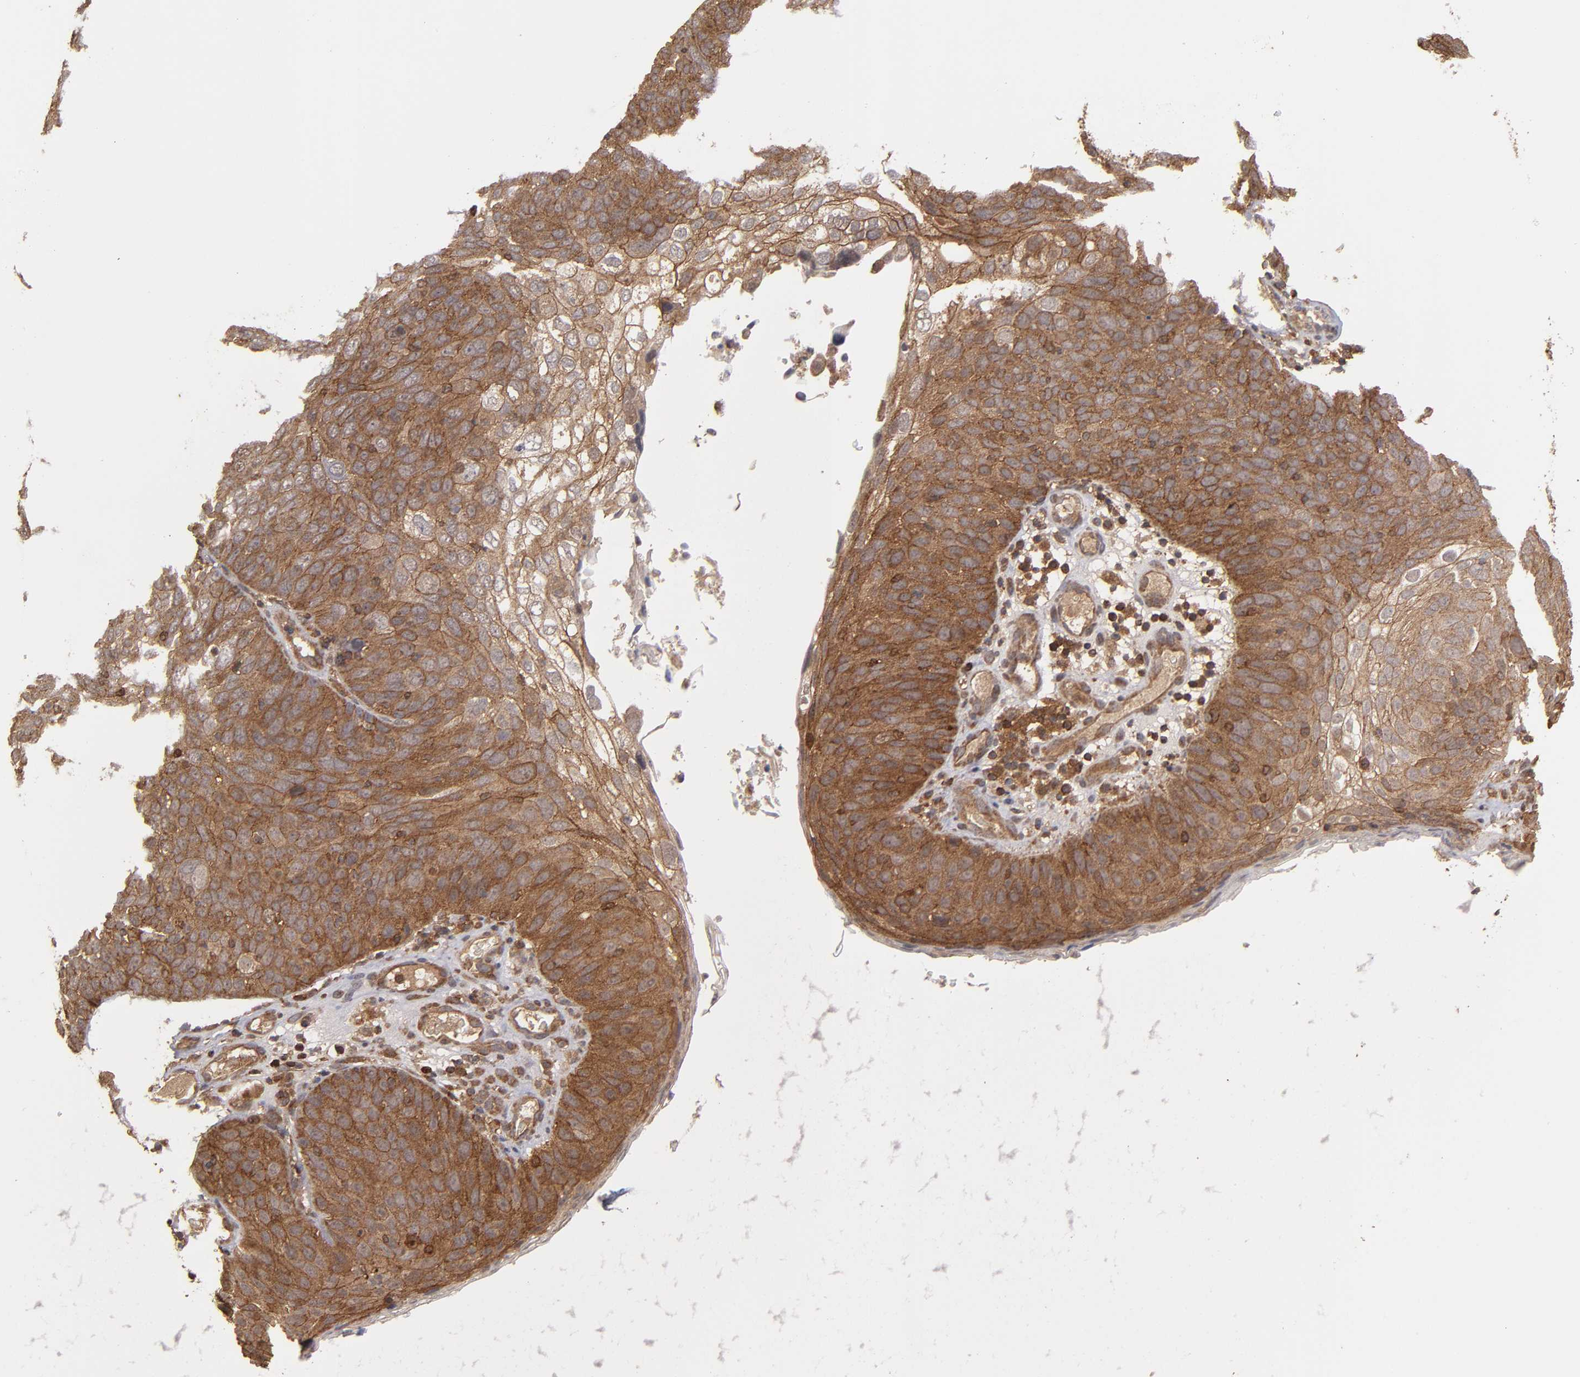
{"staining": {"intensity": "moderate", "quantity": ">75%", "location": "cytoplasmic/membranous"}, "tissue": "skin cancer", "cell_type": "Tumor cells", "image_type": "cancer", "snomed": [{"axis": "morphology", "description": "Squamous cell carcinoma, NOS"}, {"axis": "topography", "description": "Skin"}], "caption": "Protein staining by immunohistochemistry exhibits moderate cytoplasmic/membranous staining in about >75% of tumor cells in skin squamous cell carcinoma.", "gene": "RPS6KA6", "patient": {"sex": "male", "age": 87}}